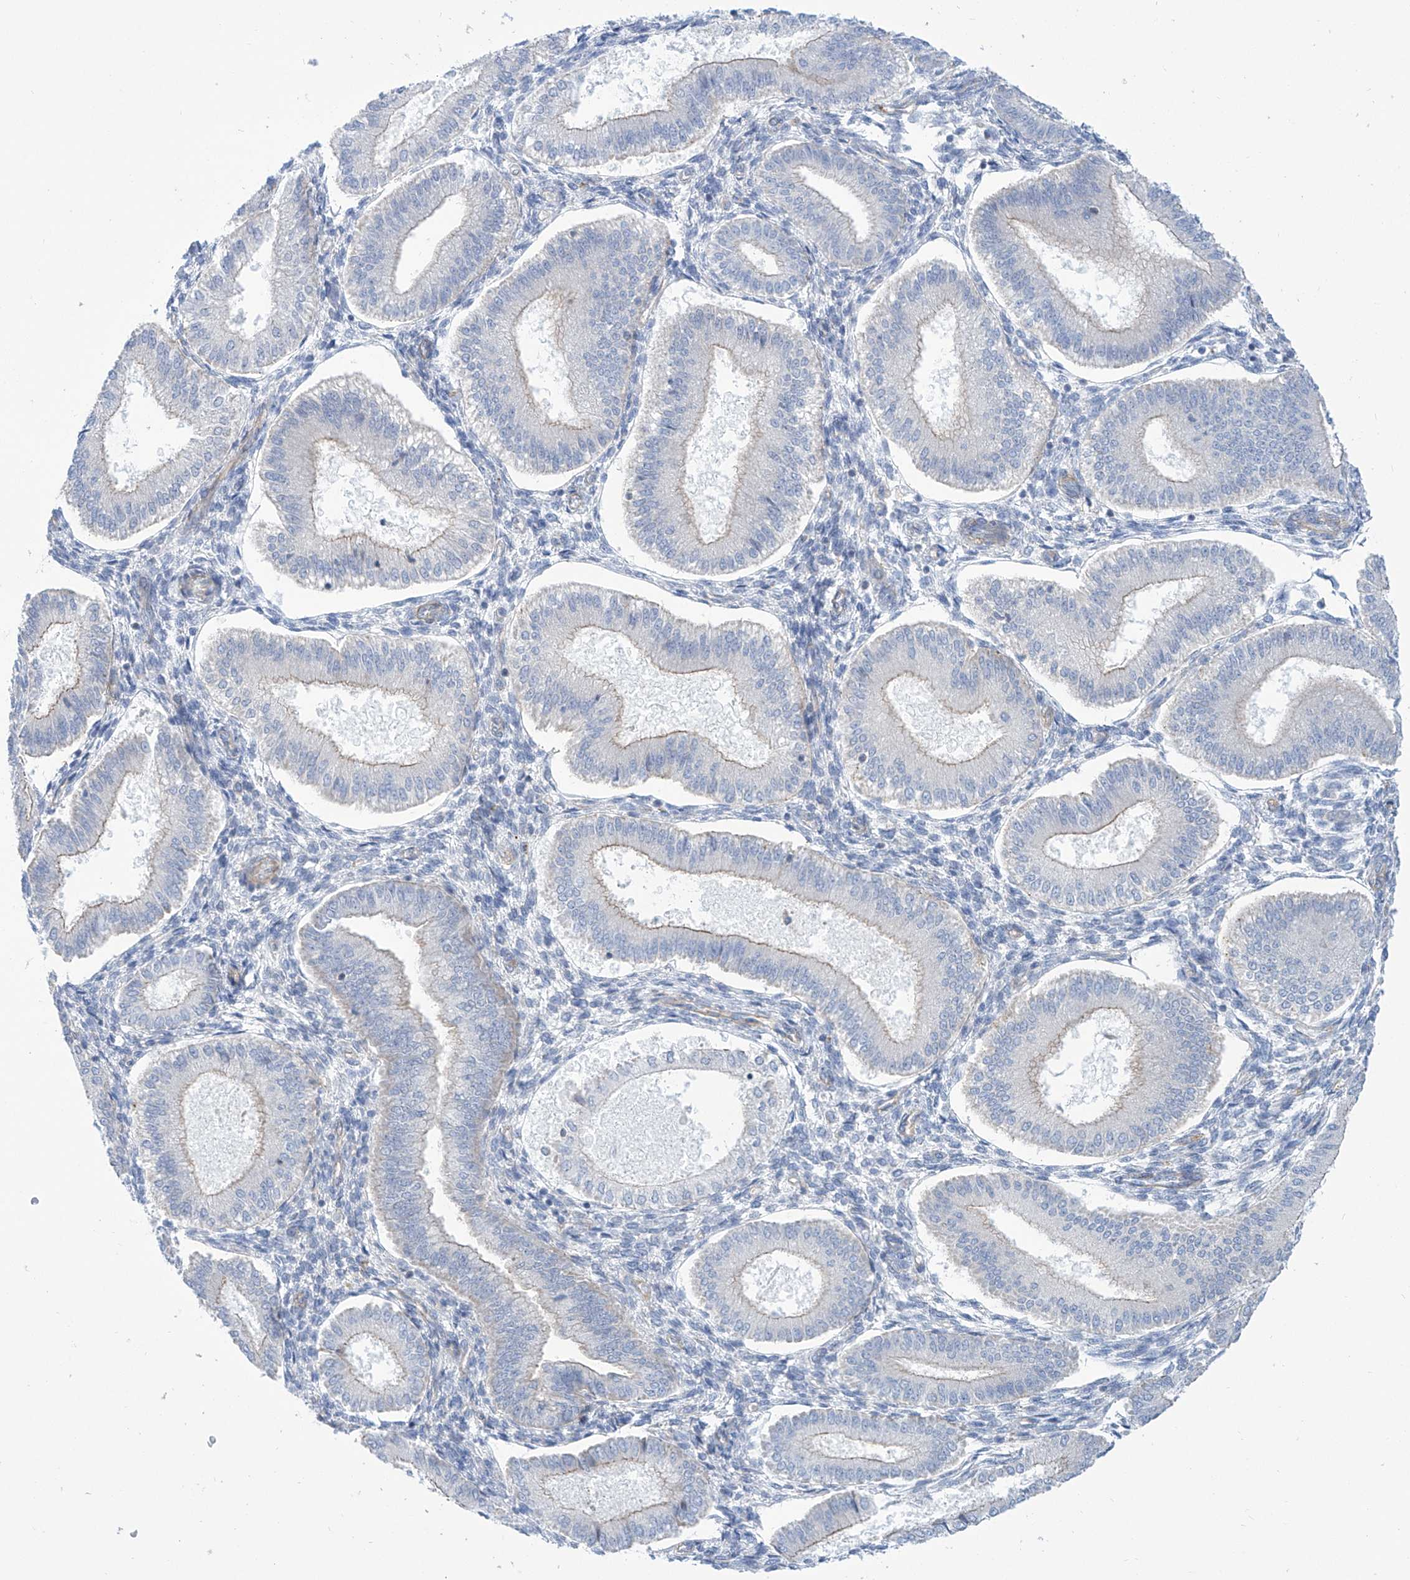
{"staining": {"intensity": "negative", "quantity": "none", "location": "none"}, "tissue": "endometrium", "cell_type": "Cells in endometrial stroma", "image_type": "normal", "snomed": [{"axis": "morphology", "description": "Normal tissue, NOS"}, {"axis": "topography", "description": "Endometrium"}], "caption": "This is a histopathology image of immunohistochemistry (IHC) staining of benign endometrium, which shows no staining in cells in endometrial stroma.", "gene": "TMEM209", "patient": {"sex": "female", "age": 39}}